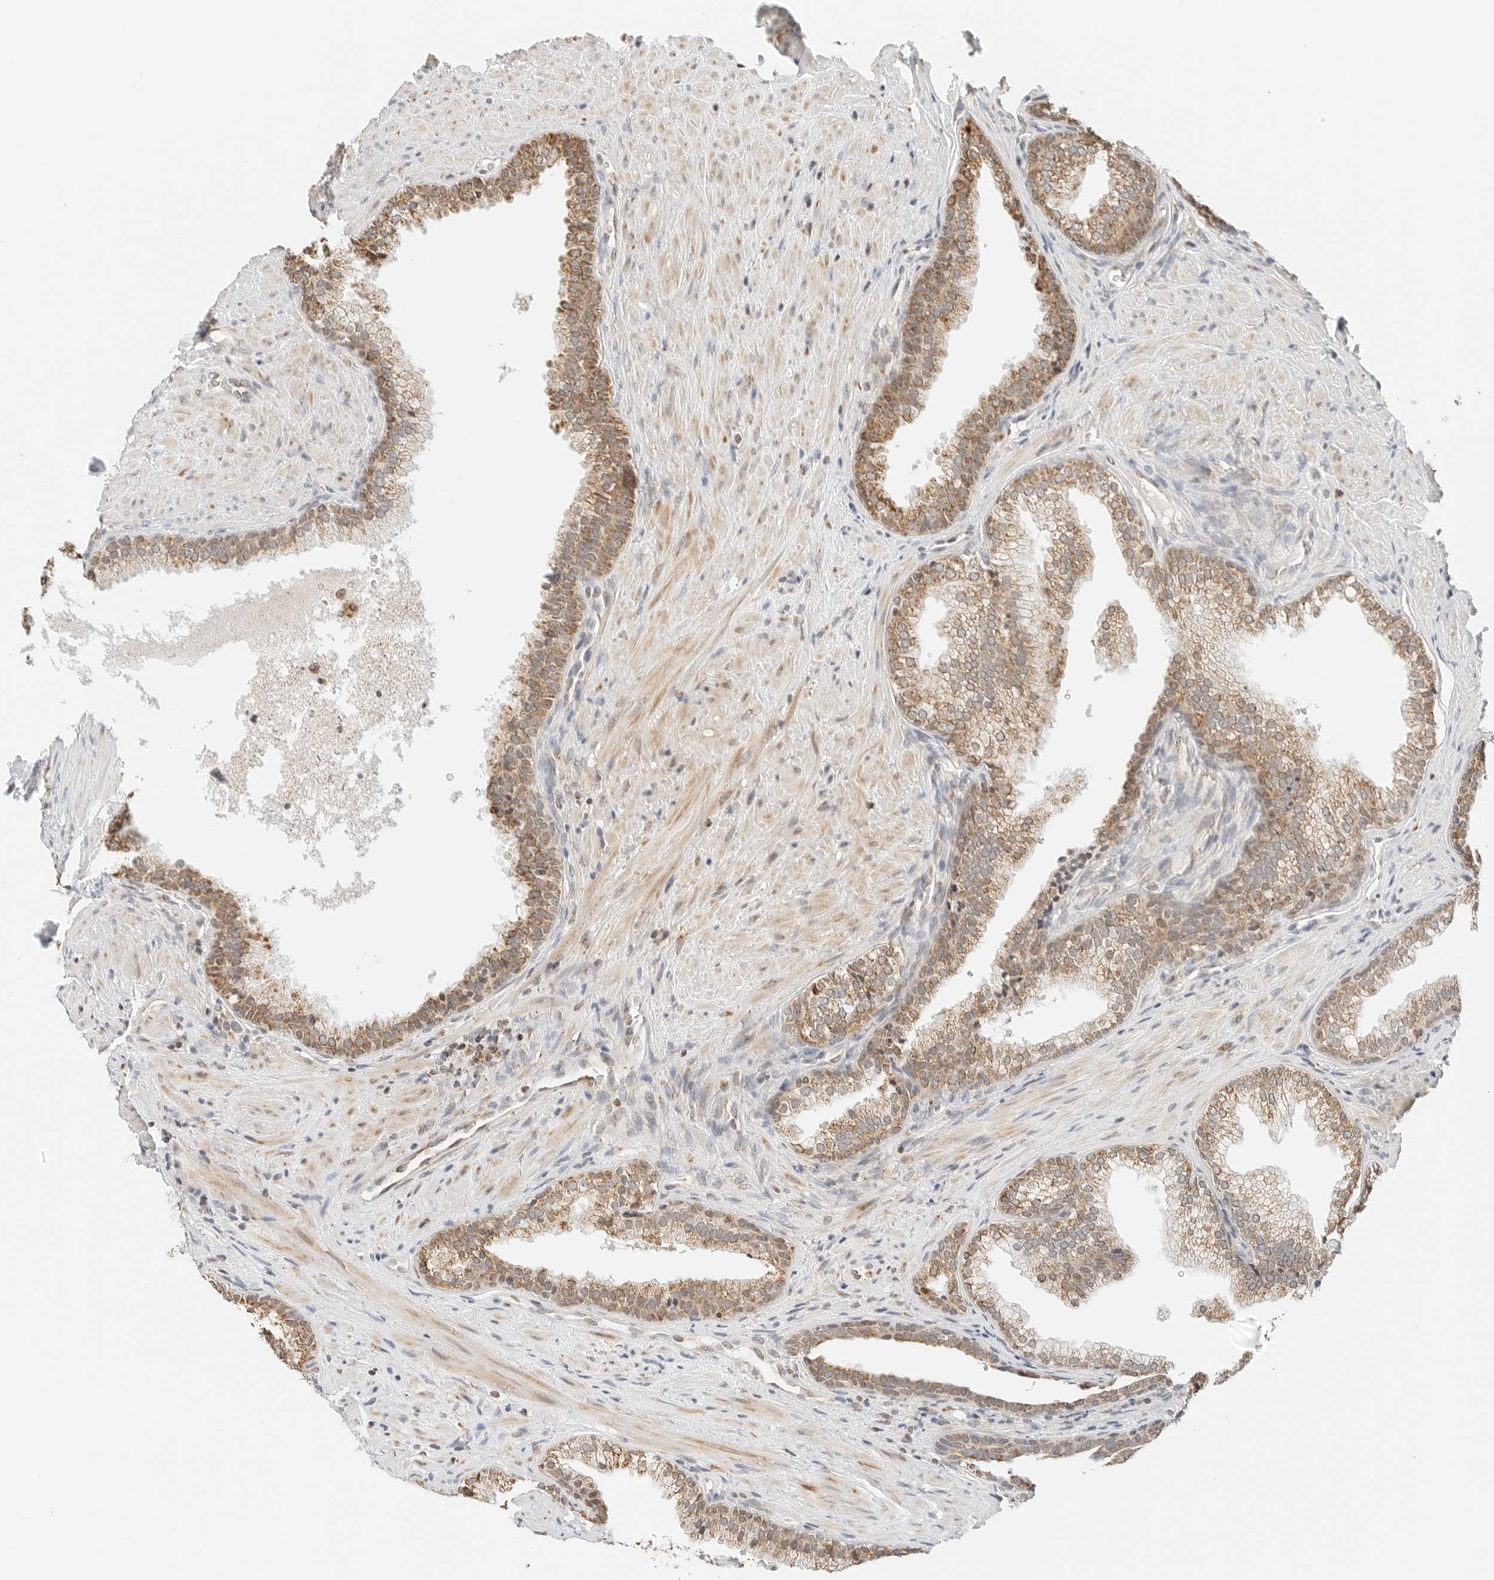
{"staining": {"intensity": "moderate", "quantity": ">75%", "location": "cytoplasmic/membranous"}, "tissue": "prostate", "cell_type": "Glandular cells", "image_type": "normal", "snomed": [{"axis": "morphology", "description": "Normal tissue, NOS"}, {"axis": "topography", "description": "Prostate"}], "caption": "DAB (3,3'-diaminobenzidine) immunohistochemical staining of normal human prostate reveals moderate cytoplasmic/membranous protein staining in approximately >75% of glandular cells.", "gene": "ATL1", "patient": {"sex": "male", "age": 76}}